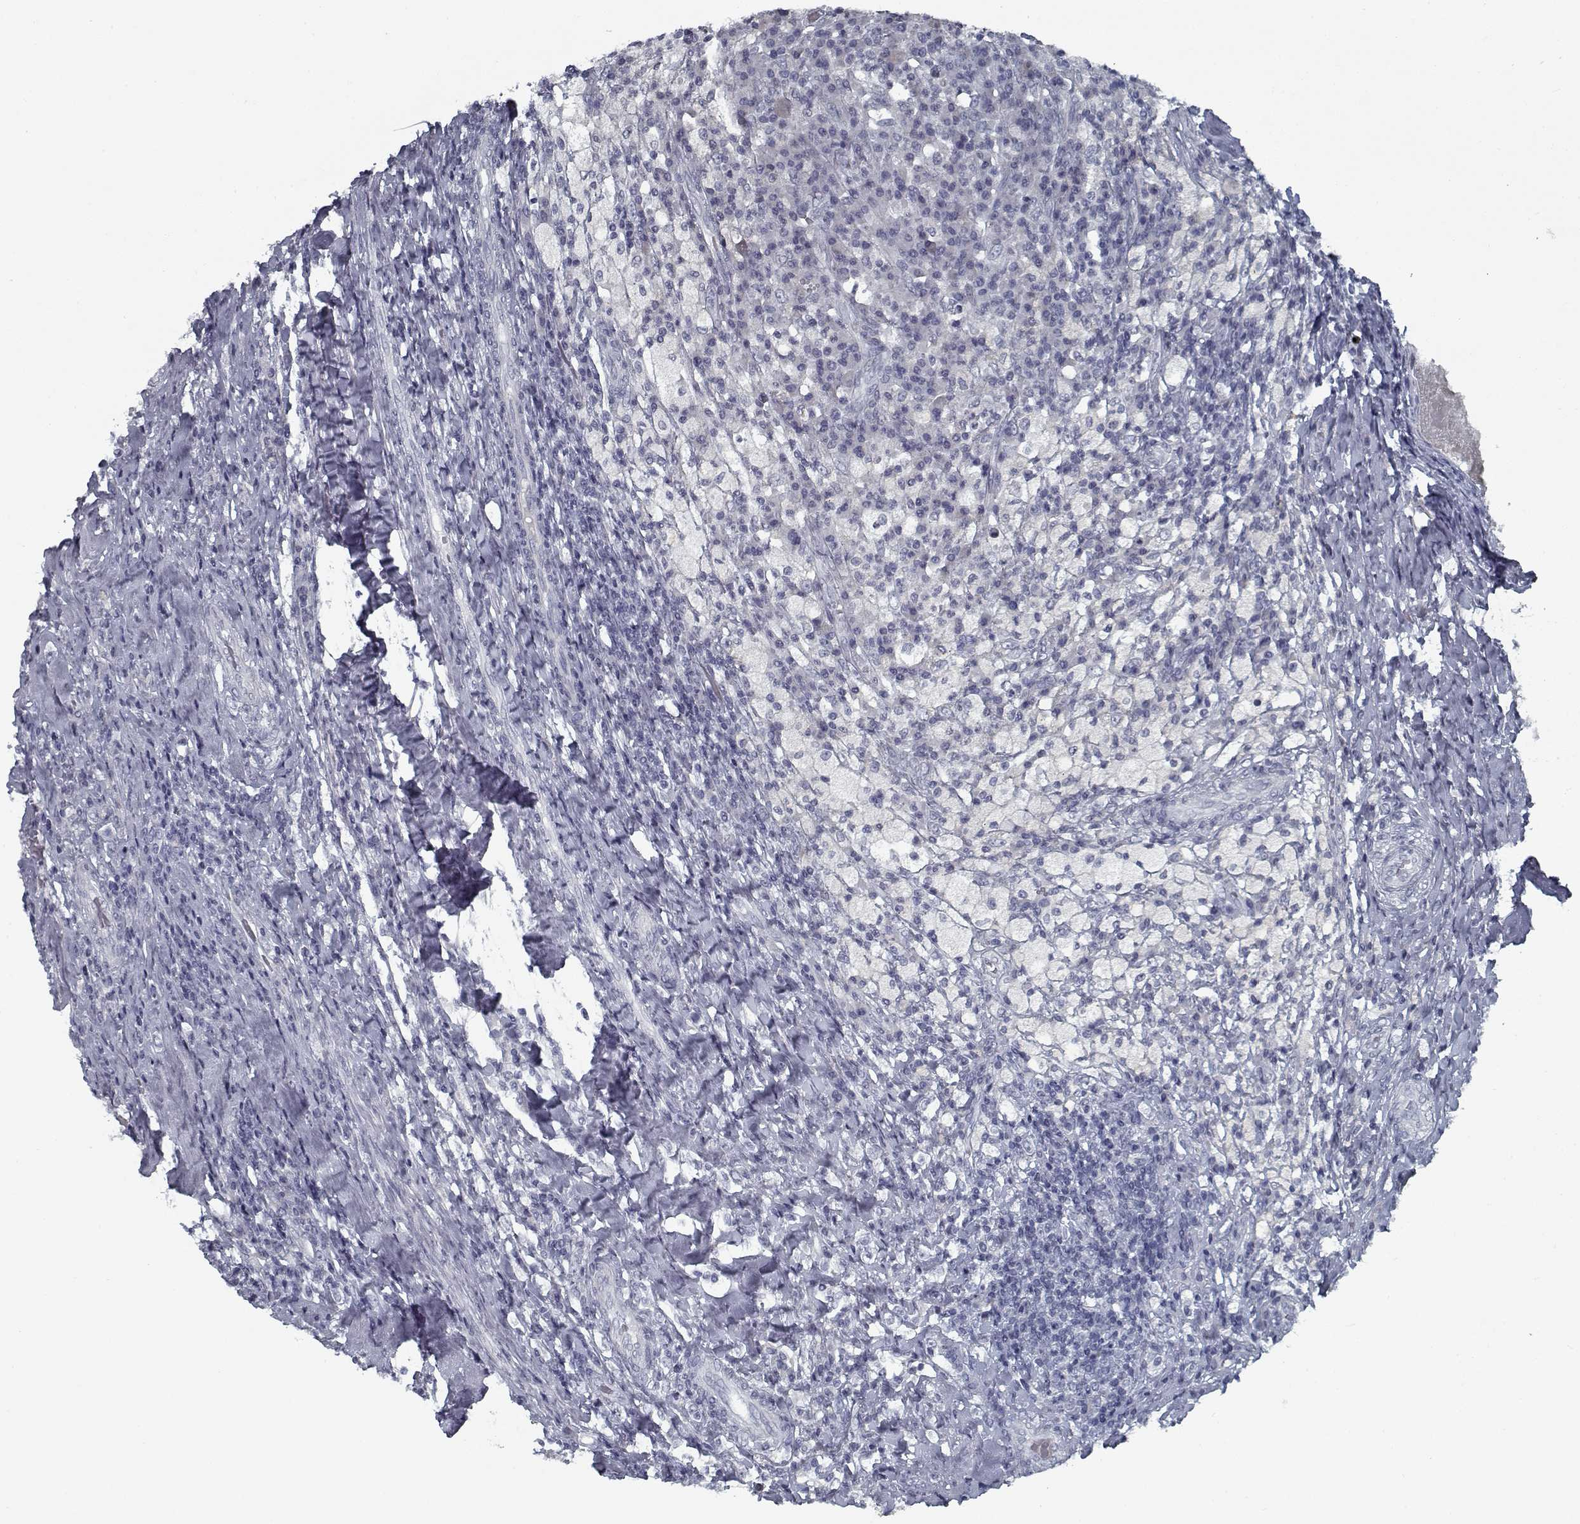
{"staining": {"intensity": "negative", "quantity": "none", "location": "none"}, "tissue": "testis cancer", "cell_type": "Tumor cells", "image_type": "cancer", "snomed": [{"axis": "morphology", "description": "Necrosis, NOS"}, {"axis": "morphology", "description": "Carcinoma, Embryonal, NOS"}, {"axis": "topography", "description": "Testis"}], "caption": "Tumor cells show no significant protein staining in testis embryonal carcinoma.", "gene": "GAD2", "patient": {"sex": "male", "age": 19}}